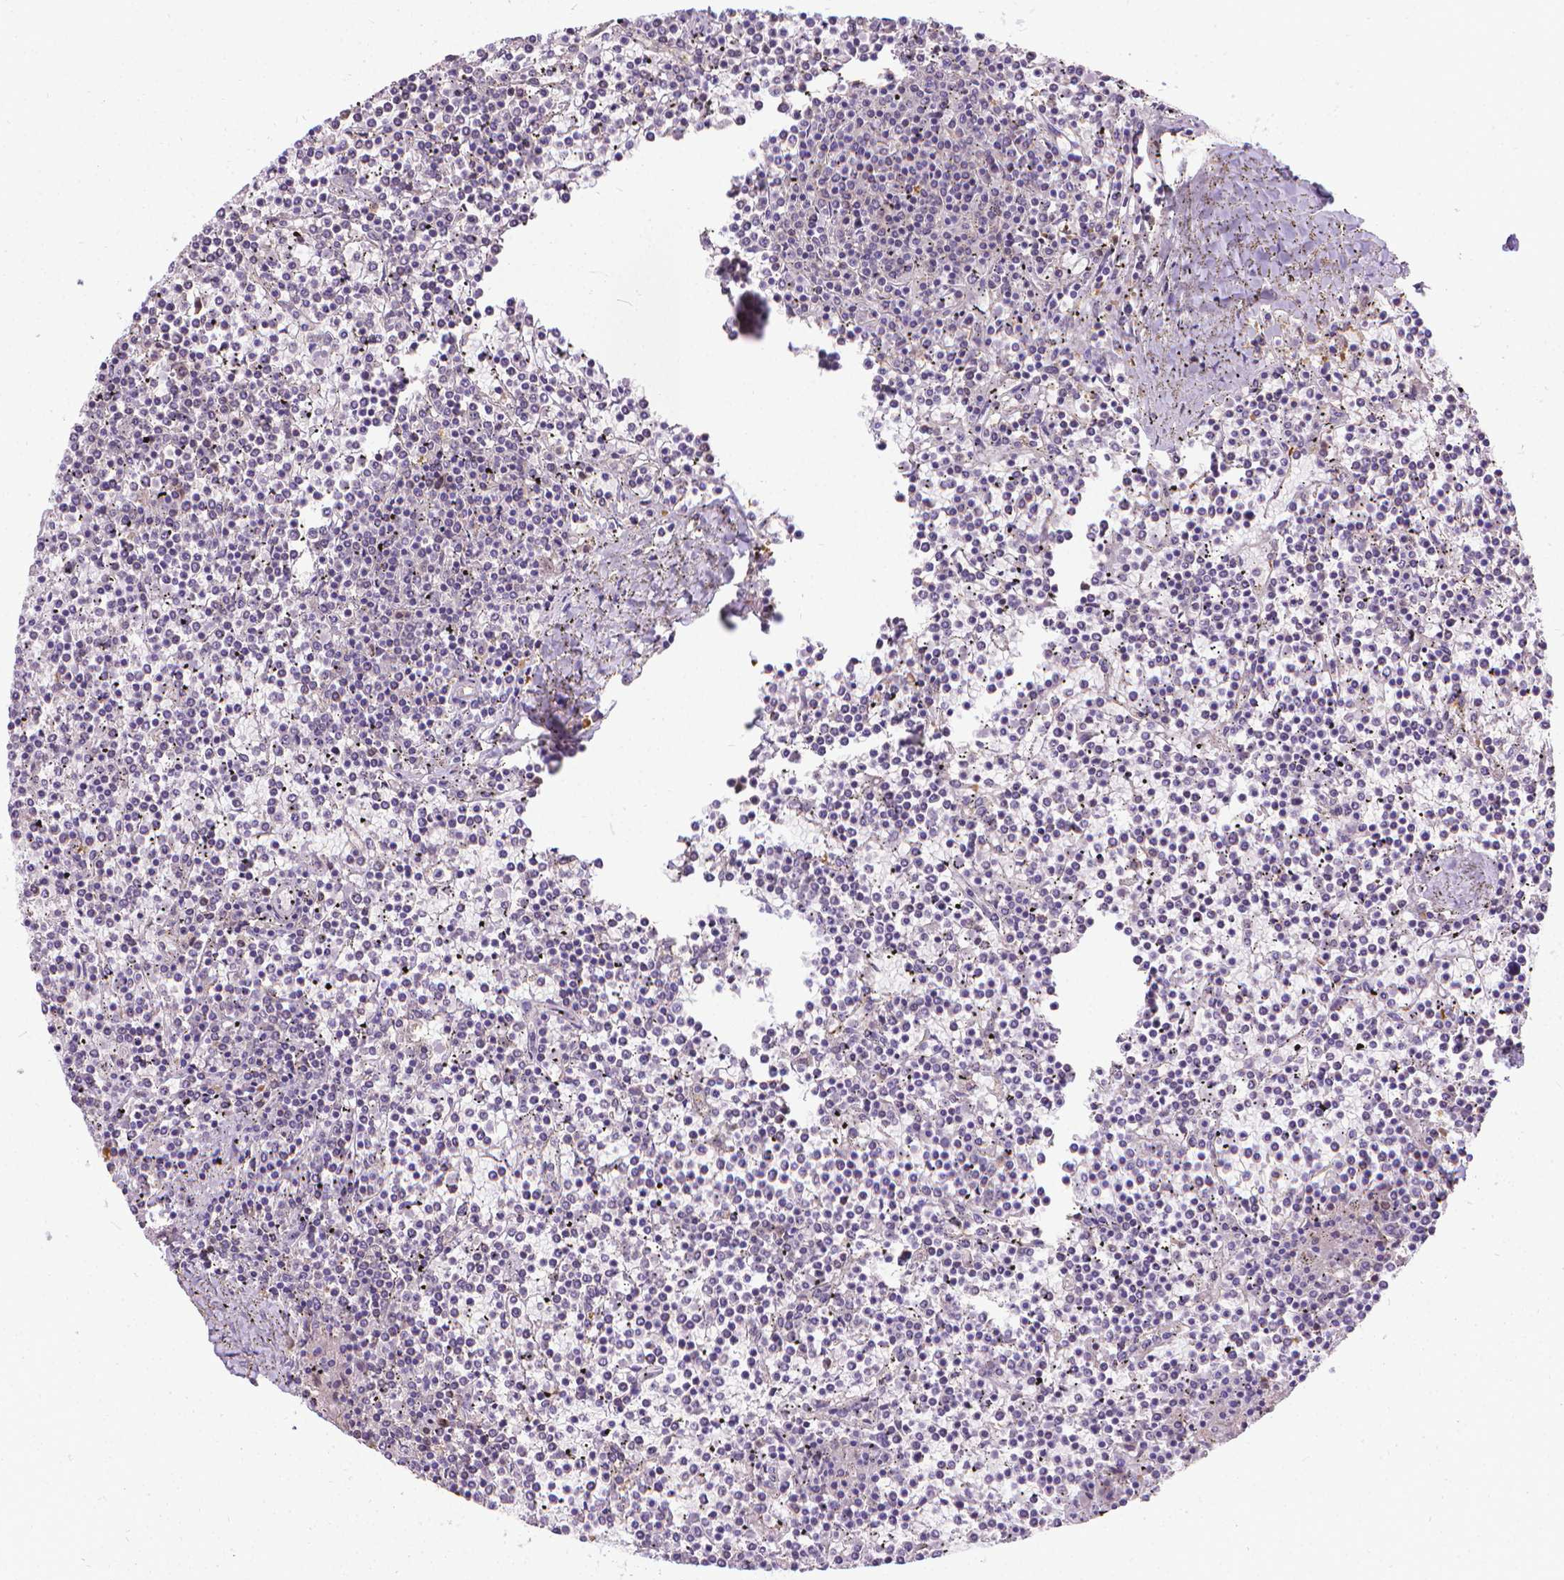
{"staining": {"intensity": "negative", "quantity": "none", "location": "none"}, "tissue": "lymphoma", "cell_type": "Tumor cells", "image_type": "cancer", "snomed": [{"axis": "morphology", "description": "Malignant lymphoma, non-Hodgkin's type, Low grade"}, {"axis": "topography", "description": "Spleen"}], "caption": "This is an IHC micrograph of human lymphoma. There is no expression in tumor cells.", "gene": "CFAP299", "patient": {"sex": "female", "age": 19}}